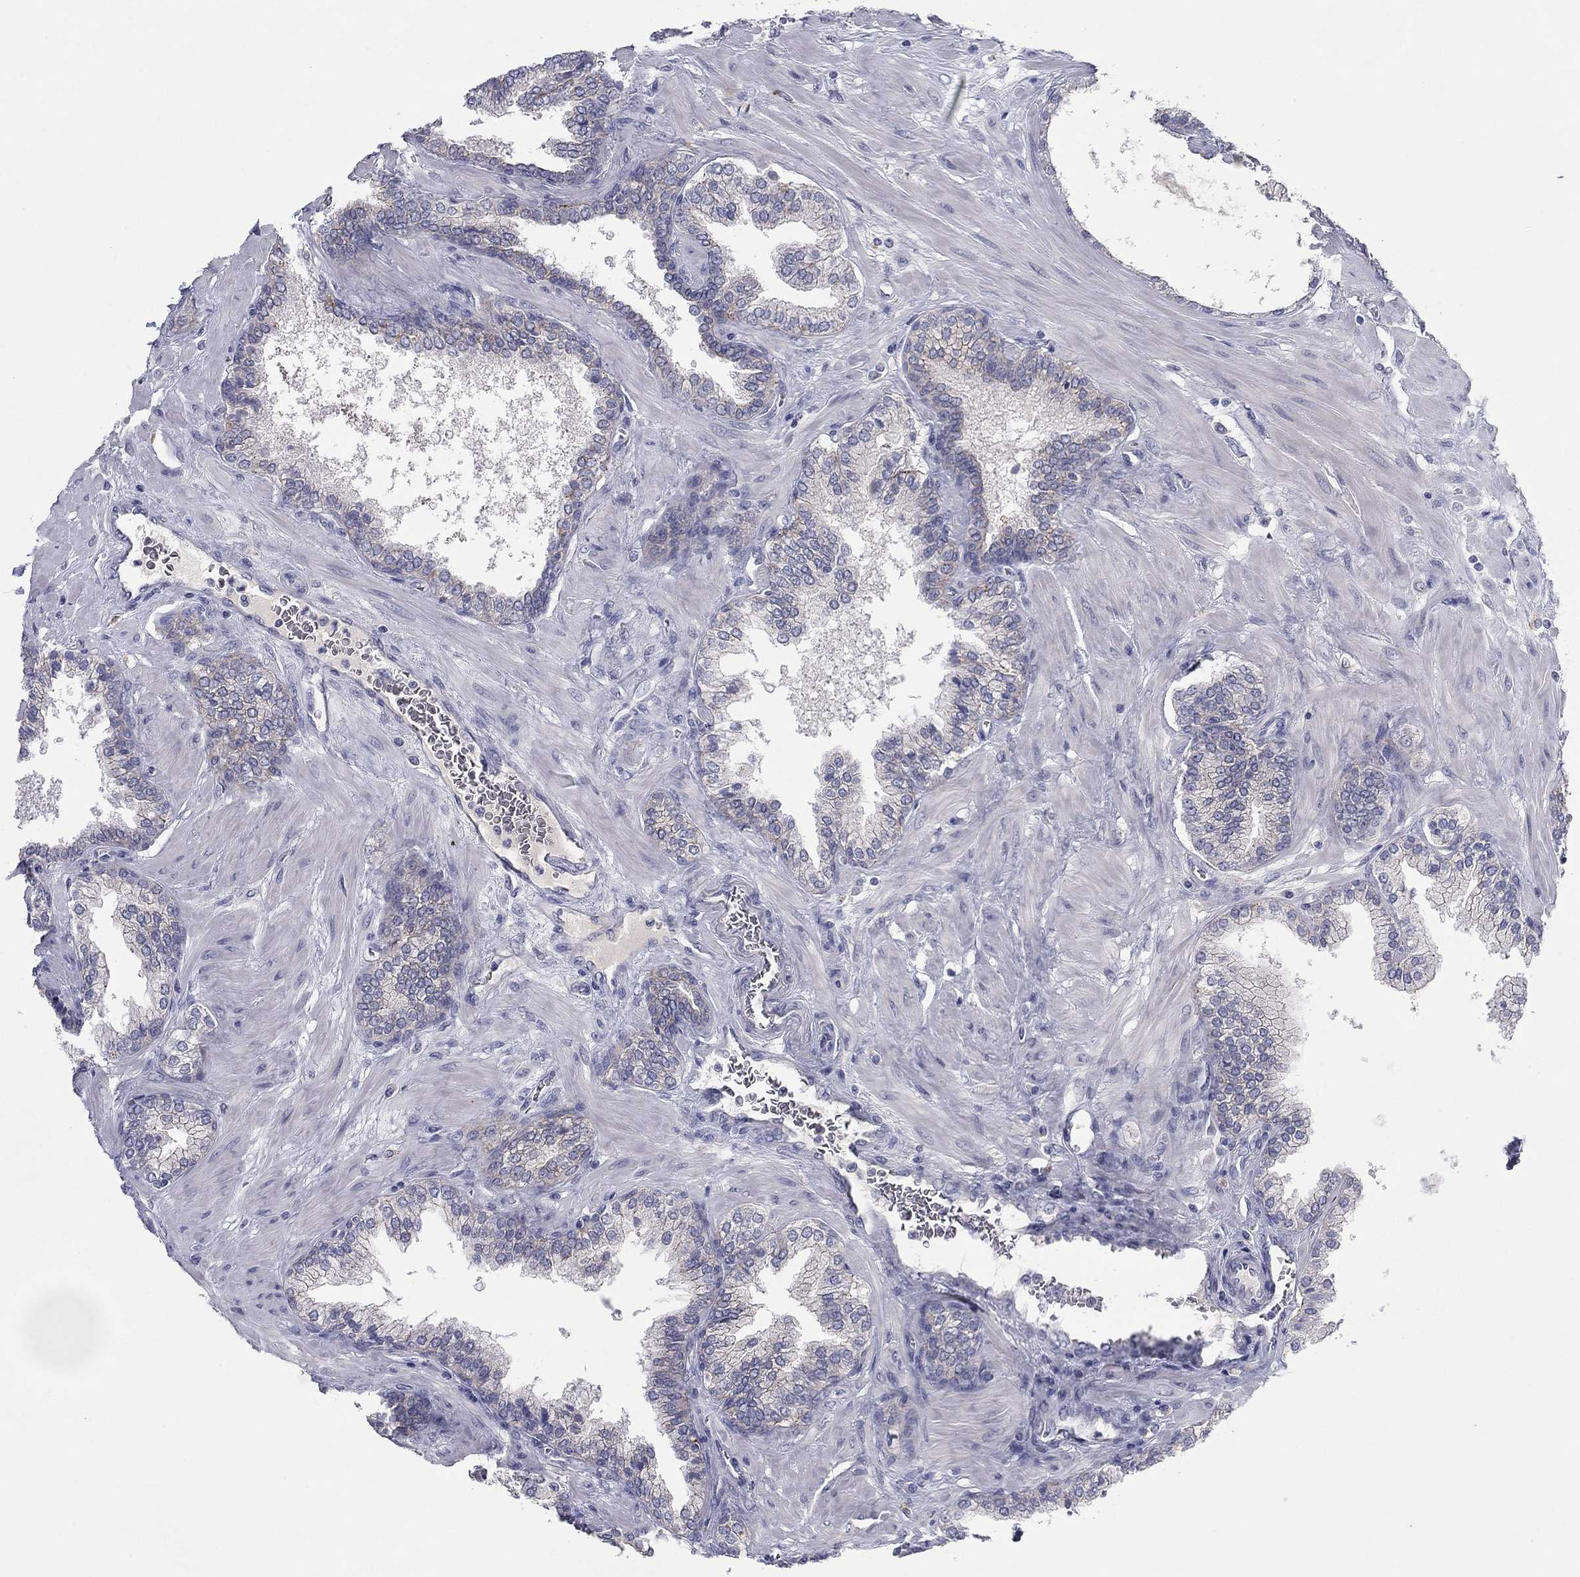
{"staining": {"intensity": "negative", "quantity": "none", "location": "none"}, "tissue": "prostate cancer", "cell_type": "Tumor cells", "image_type": "cancer", "snomed": [{"axis": "morphology", "description": "Adenocarcinoma, NOS"}, {"axis": "topography", "description": "Prostate"}], "caption": "Immunohistochemical staining of prostate cancer (adenocarcinoma) exhibits no significant positivity in tumor cells. (Brightfield microscopy of DAB (3,3'-diaminobenzidine) IHC at high magnification).", "gene": "CNTNAP4", "patient": {"sex": "male", "age": 63}}